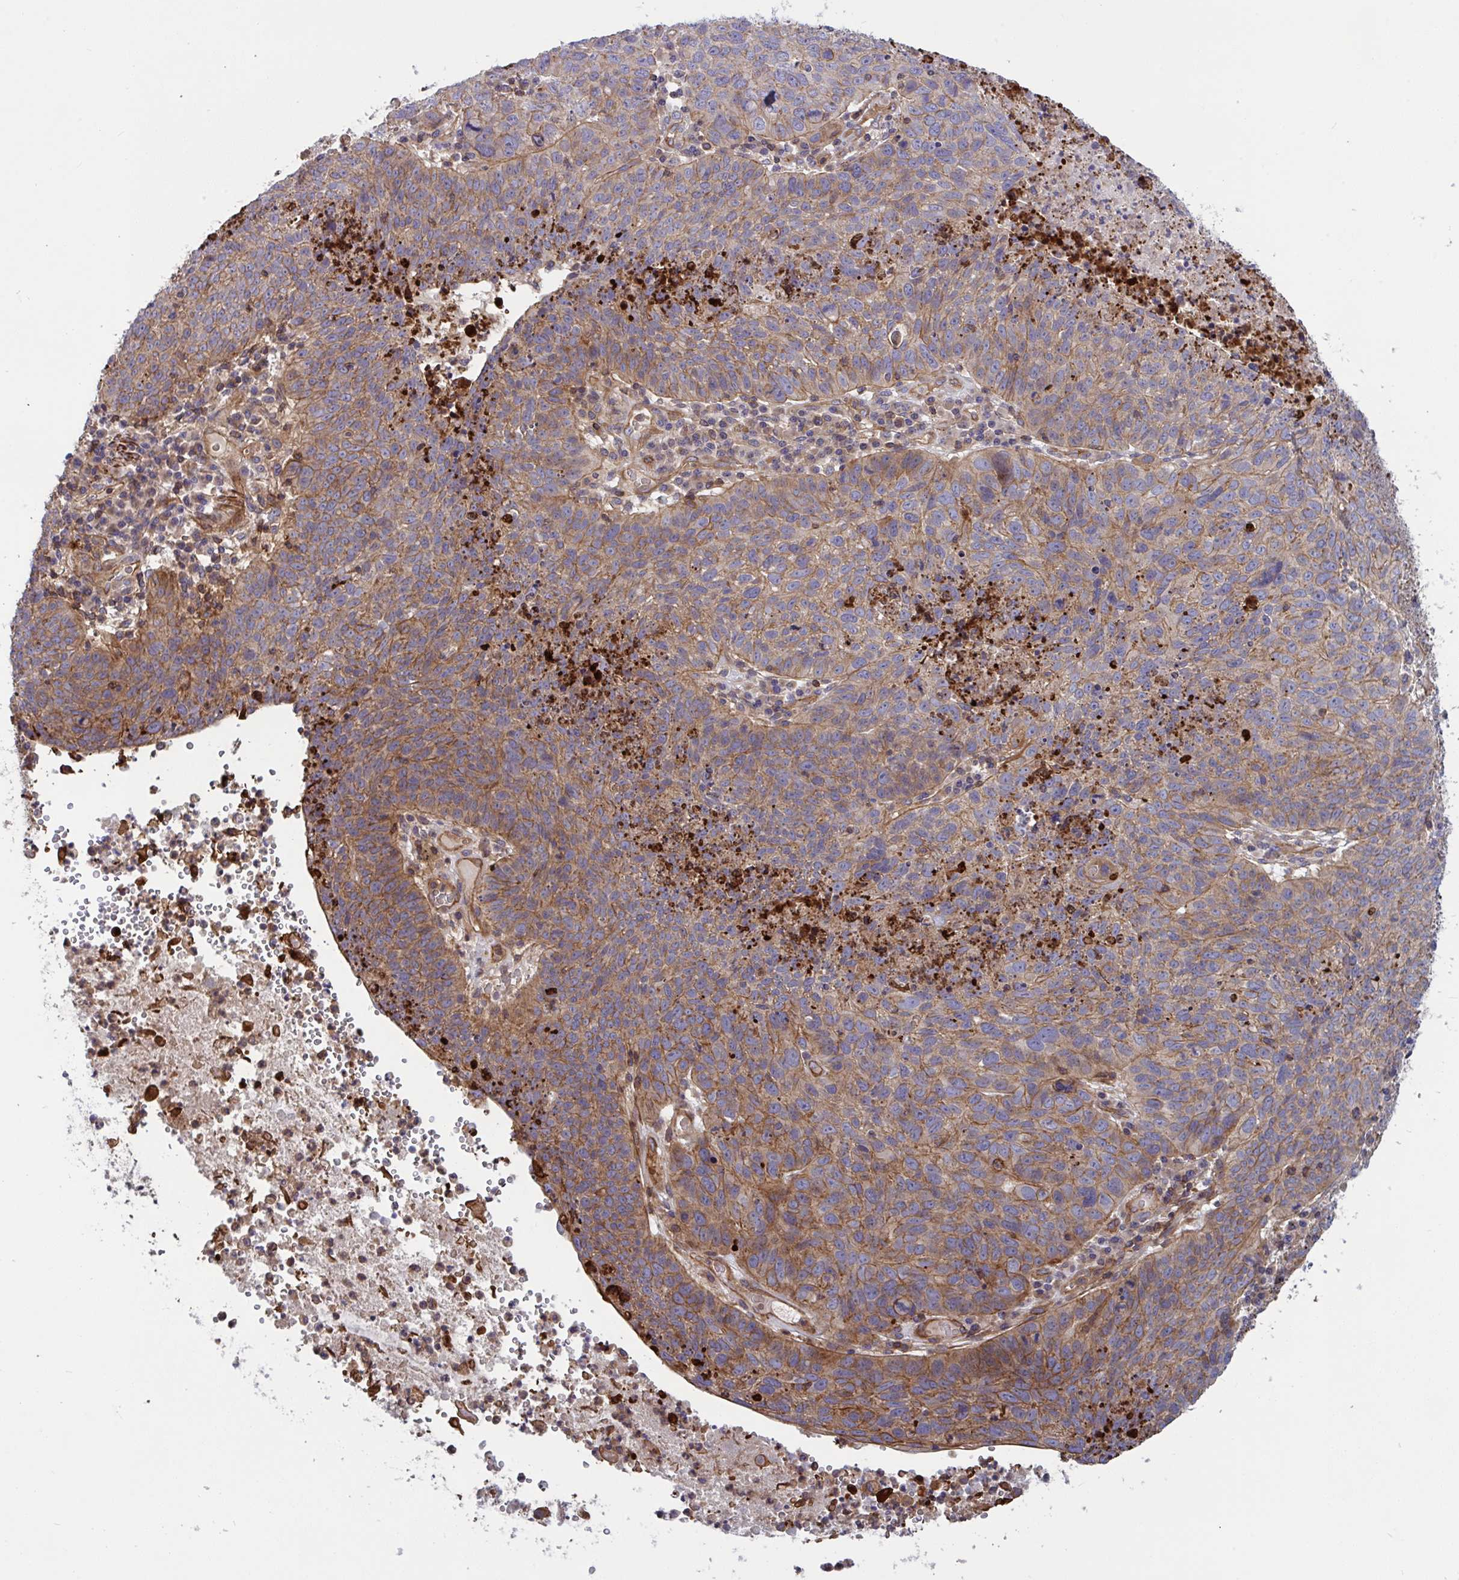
{"staining": {"intensity": "moderate", "quantity": ">75%", "location": "cytoplasmic/membranous"}, "tissue": "lung cancer", "cell_type": "Tumor cells", "image_type": "cancer", "snomed": [{"axis": "morphology", "description": "Squamous cell carcinoma, NOS"}, {"axis": "topography", "description": "Lung"}], "caption": "The image demonstrates staining of lung cancer (squamous cell carcinoma), revealing moderate cytoplasmic/membranous protein expression (brown color) within tumor cells. Immunohistochemistry (ihc) stains the protein in brown and the nuclei are stained blue.", "gene": "TANK", "patient": {"sex": "male", "age": 63}}